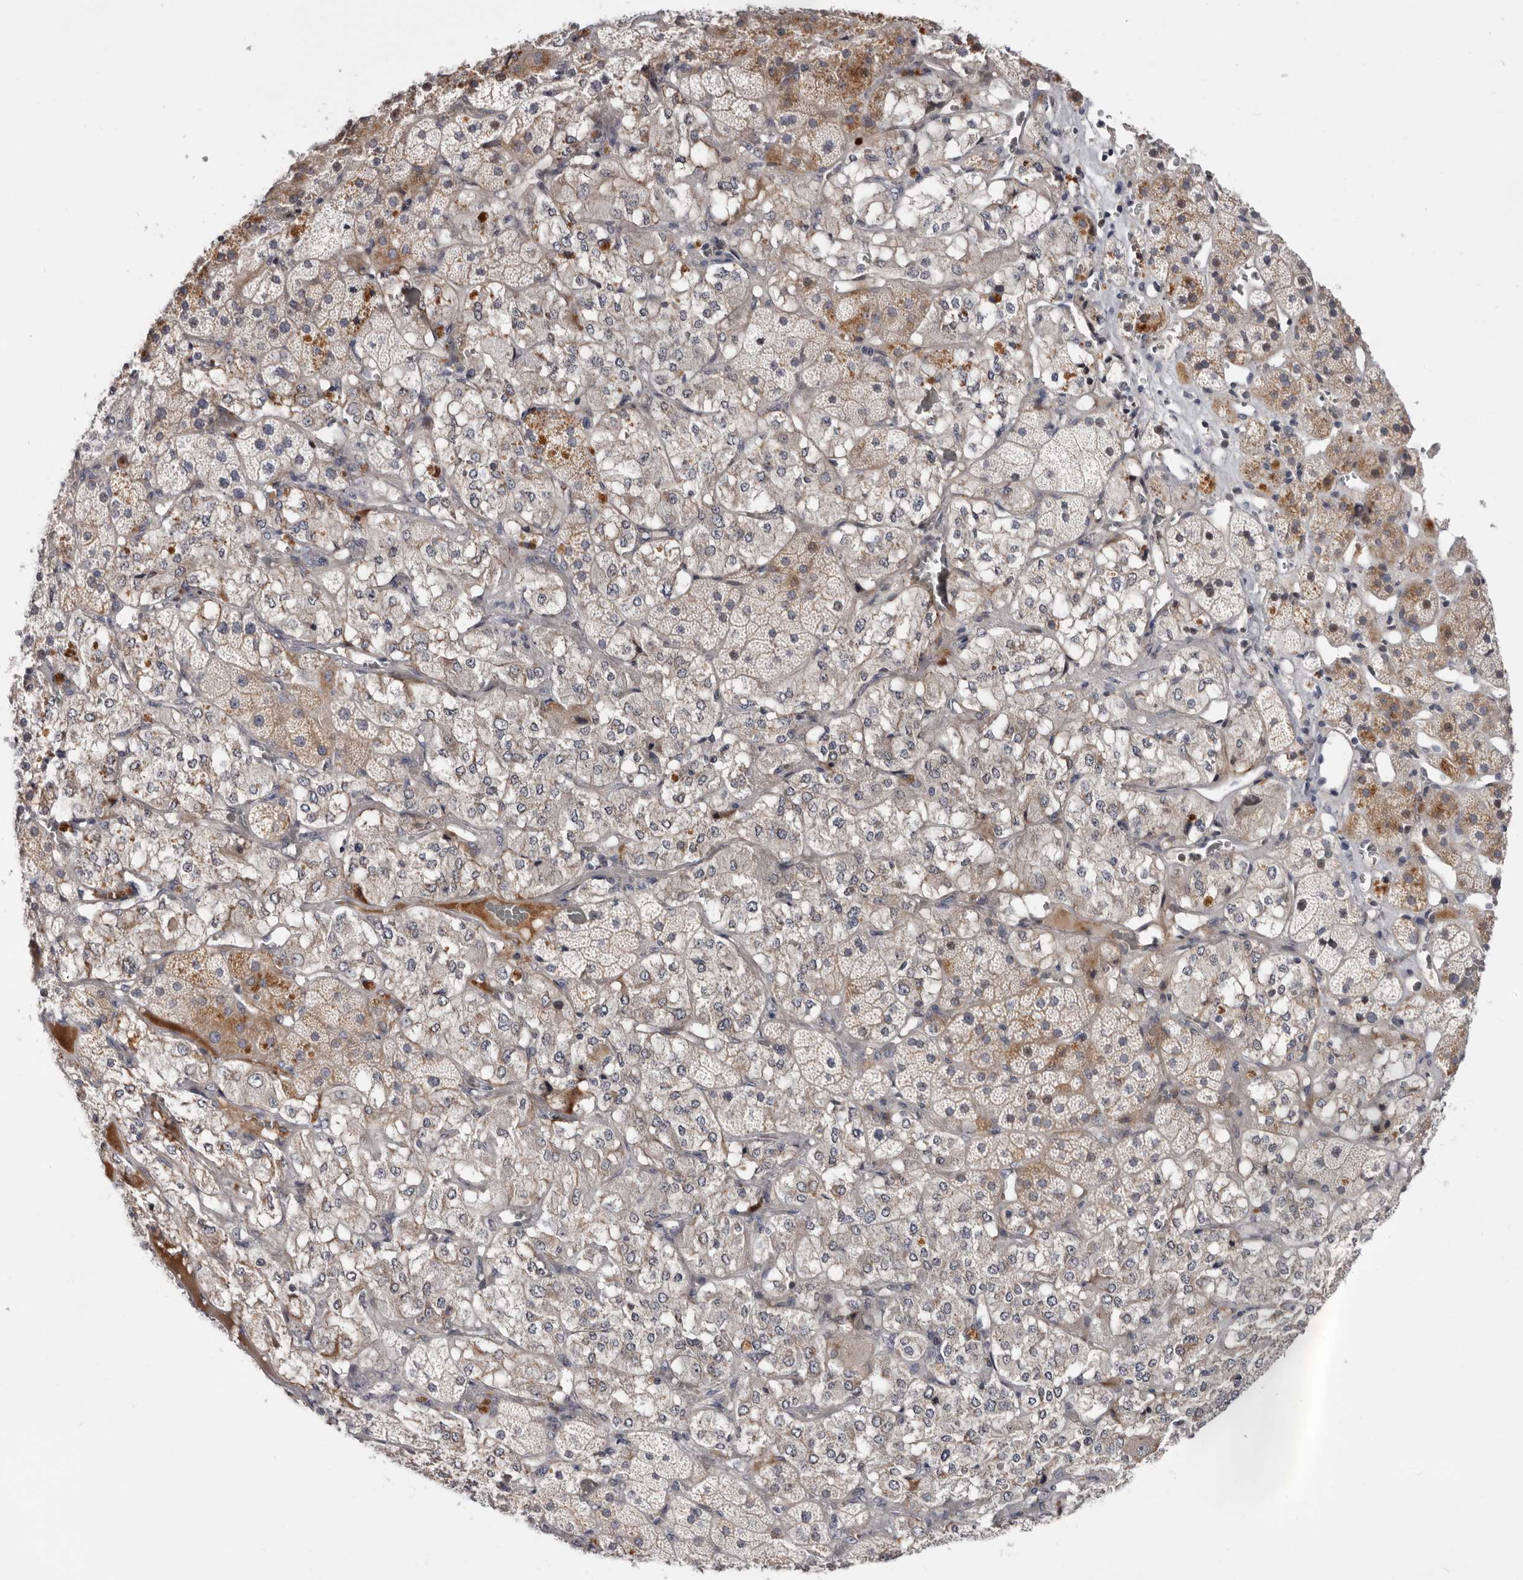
{"staining": {"intensity": "moderate", "quantity": "<25%", "location": "cytoplasmic/membranous"}, "tissue": "adrenal gland", "cell_type": "Glandular cells", "image_type": "normal", "snomed": [{"axis": "morphology", "description": "Normal tissue, NOS"}, {"axis": "topography", "description": "Adrenal gland"}], "caption": "A high-resolution micrograph shows immunohistochemistry (IHC) staining of unremarkable adrenal gland, which demonstrates moderate cytoplasmic/membranous expression in approximately <25% of glandular cells.", "gene": "USH1C", "patient": {"sex": "male", "age": 57}}